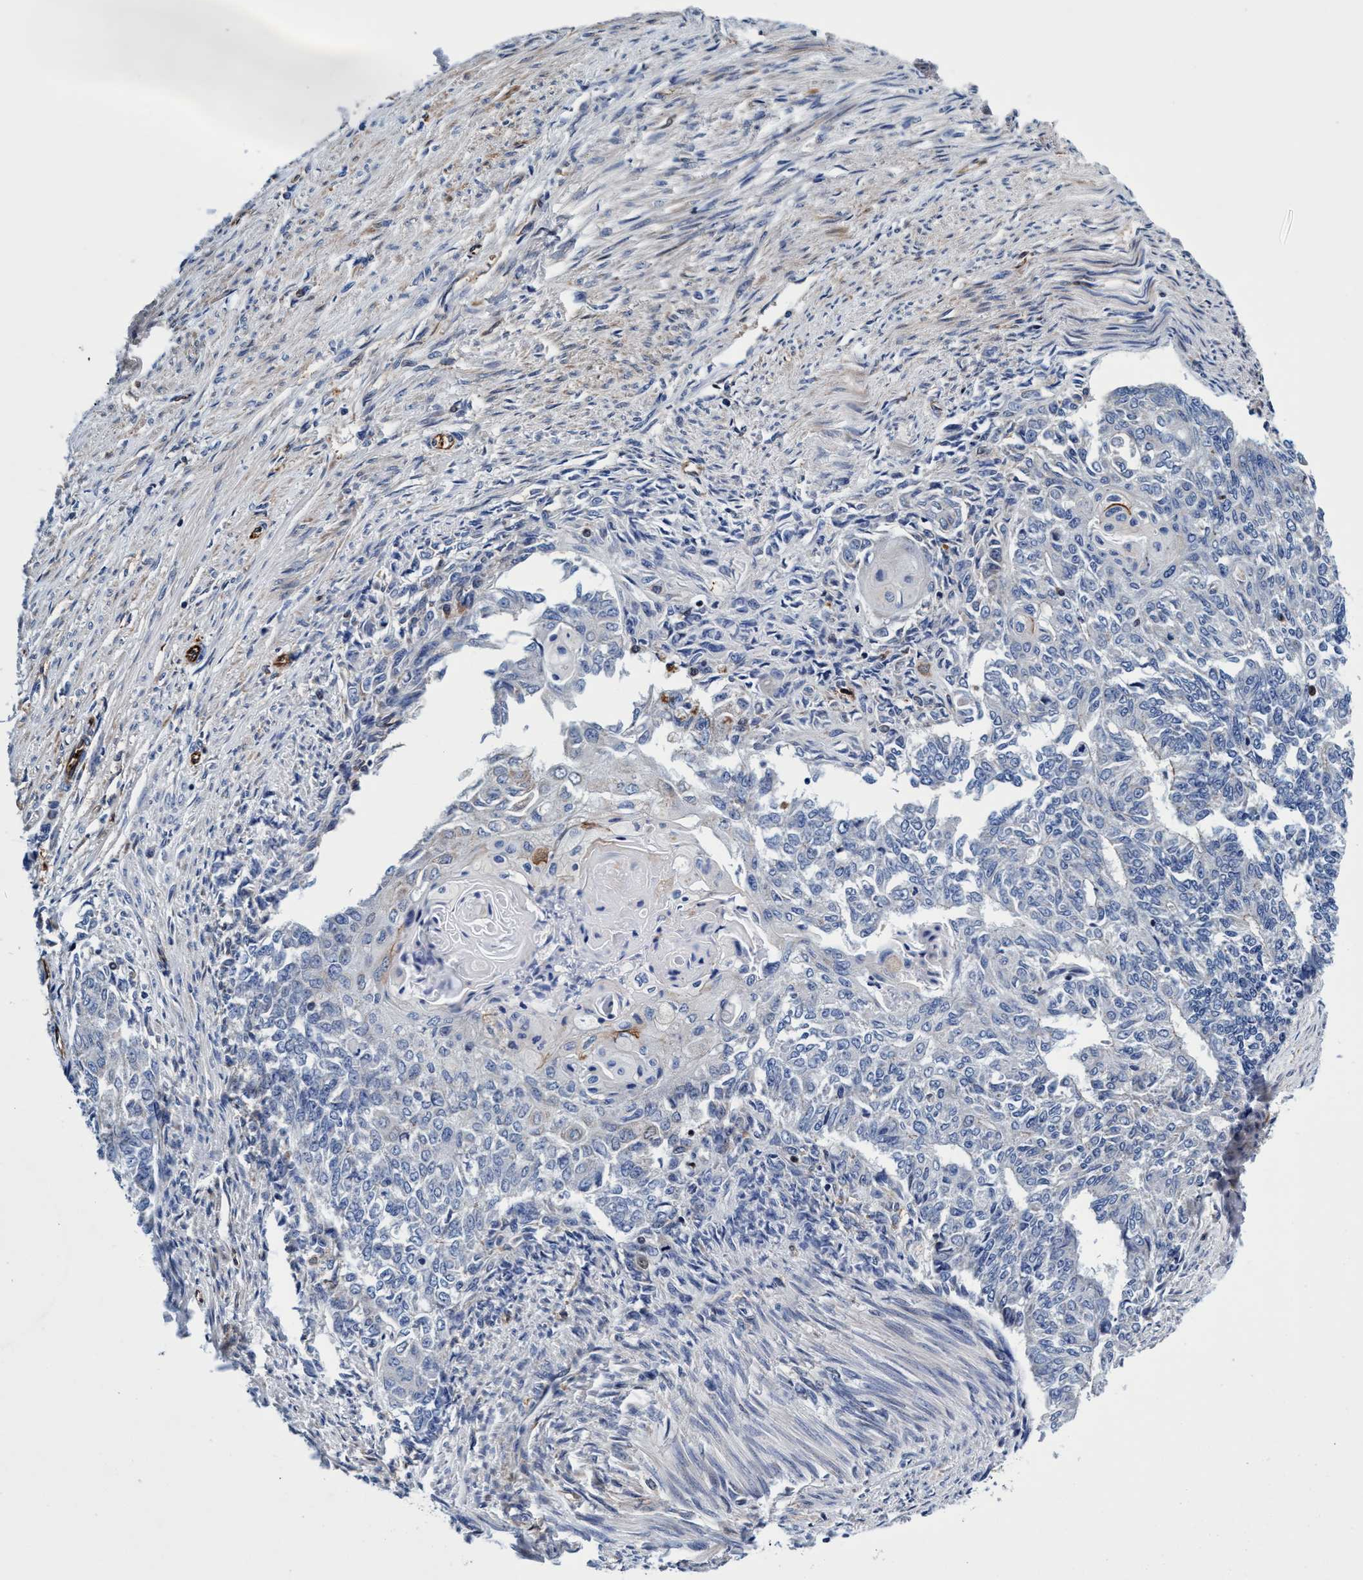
{"staining": {"intensity": "negative", "quantity": "none", "location": "none"}, "tissue": "endometrial cancer", "cell_type": "Tumor cells", "image_type": "cancer", "snomed": [{"axis": "morphology", "description": "Adenocarcinoma, NOS"}, {"axis": "topography", "description": "Endometrium"}], "caption": "Histopathology image shows no protein staining in tumor cells of adenocarcinoma (endometrial) tissue.", "gene": "UBALD2", "patient": {"sex": "female", "age": 32}}